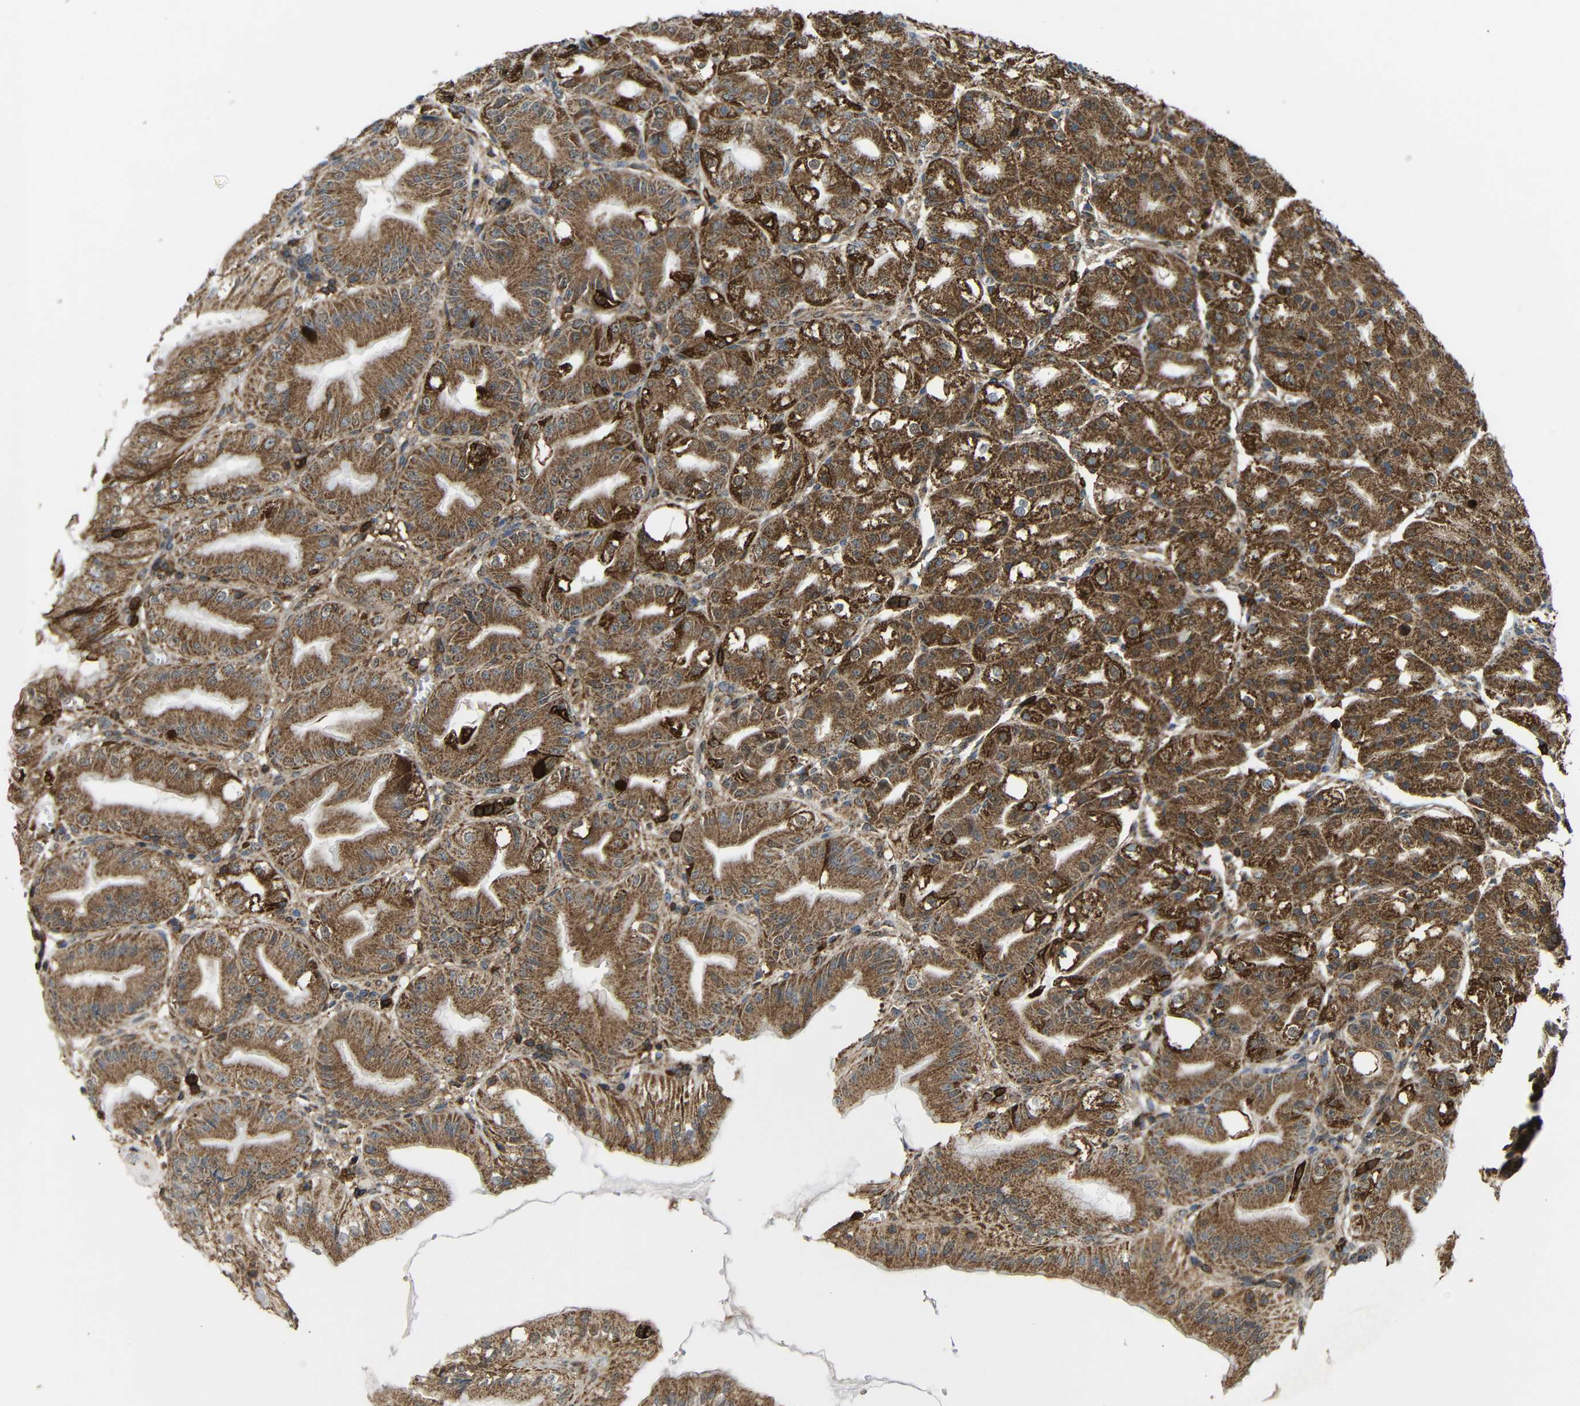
{"staining": {"intensity": "strong", "quantity": ">75%", "location": "cytoplasmic/membranous"}, "tissue": "stomach", "cell_type": "Glandular cells", "image_type": "normal", "snomed": [{"axis": "morphology", "description": "Normal tissue, NOS"}, {"axis": "topography", "description": "Stomach, lower"}], "caption": "High-power microscopy captured an IHC image of normal stomach, revealing strong cytoplasmic/membranous positivity in approximately >75% of glandular cells. Nuclei are stained in blue.", "gene": "C1GALT1", "patient": {"sex": "male", "age": 71}}